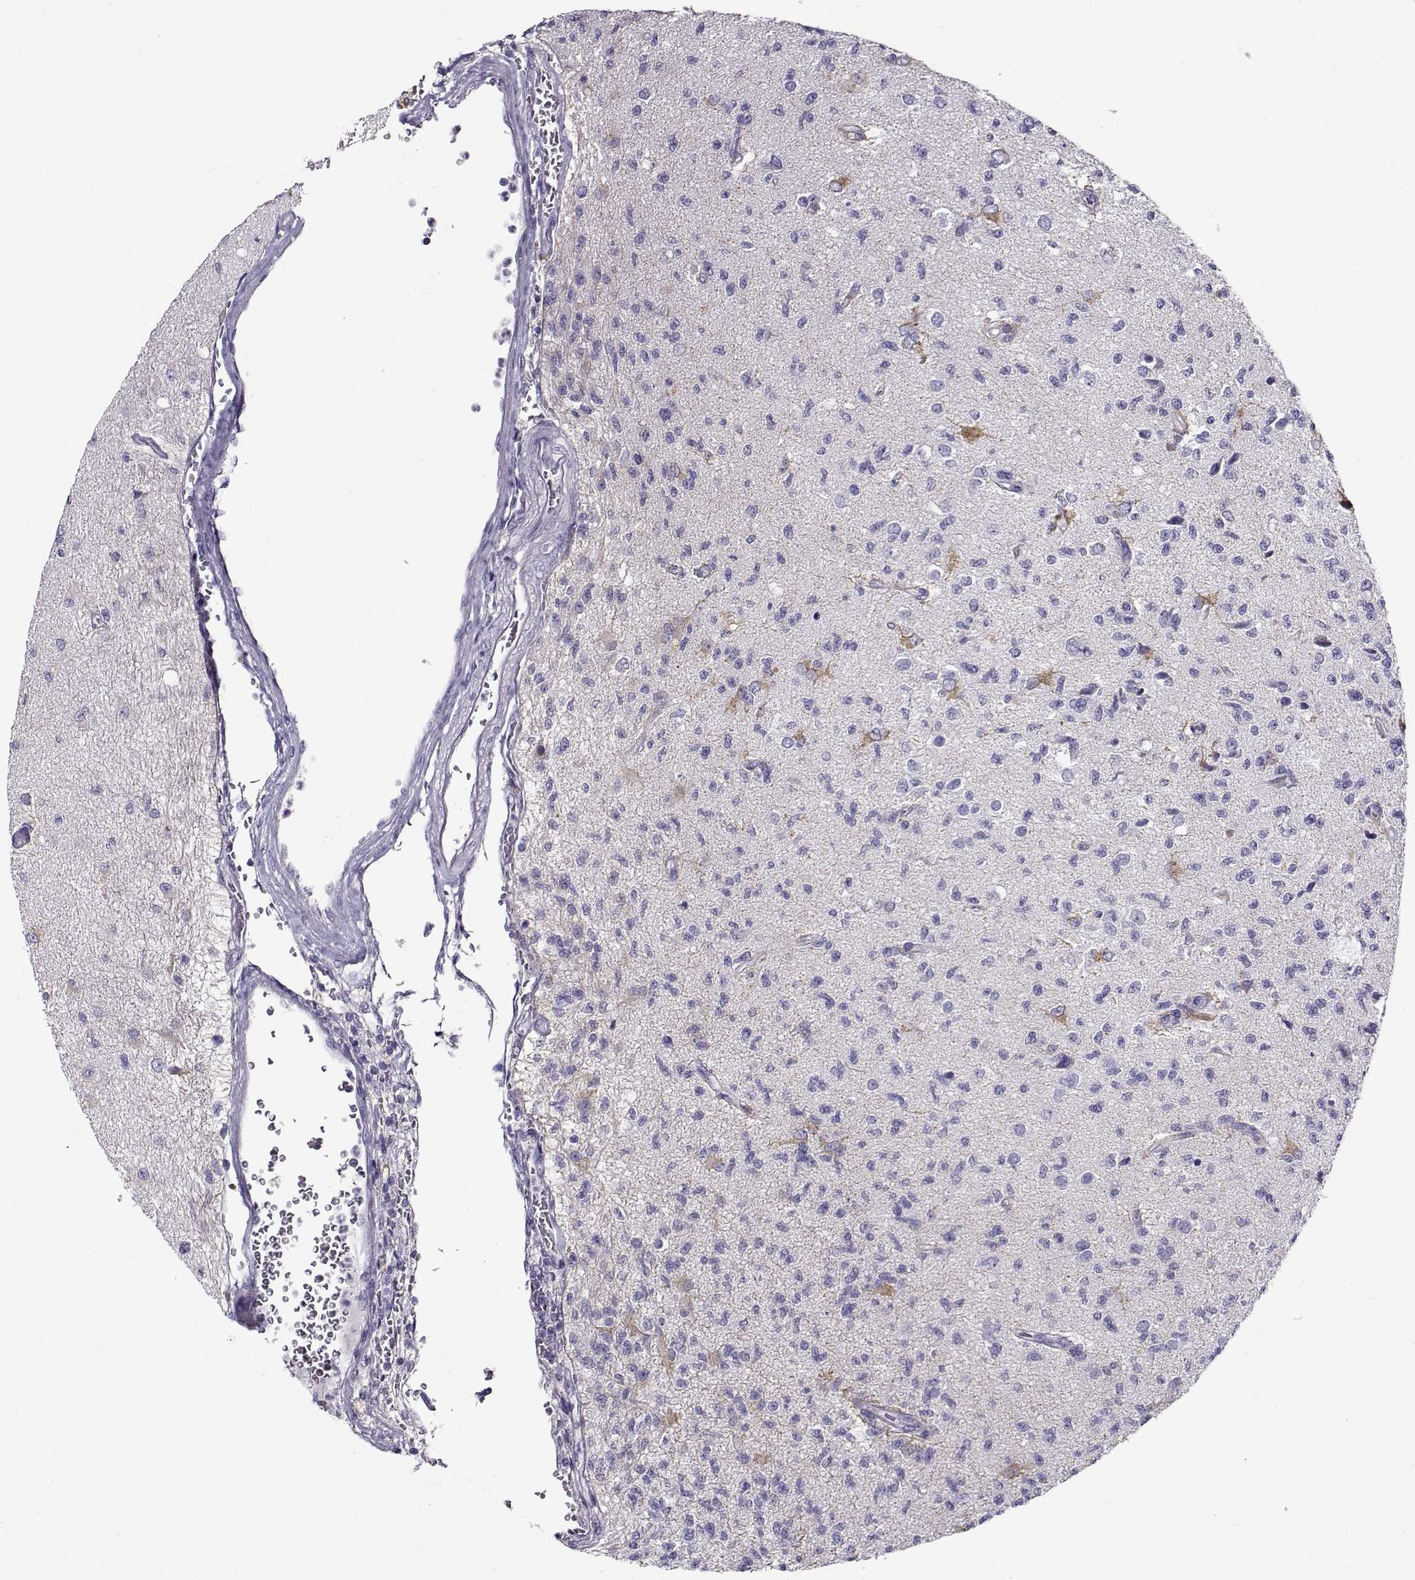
{"staining": {"intensity": "negative", "quantity": "none", "location": "none"}, "tissue": "glioma", "cell_type": "Tumor cells", "image_type": "cancer", "snomed": [{"axis": "morphology", "description": "Glioma, malignant, High grade"}, {"axis": "topography", "description": "Brain"}], "caption": "High power microscopy micrograph of an immunohistochemistry image of malignant glioma (high-grade), revealing no significant positivity in tumor cells.", "gene": "FEZF1", "patient": {"sex": "male", "age": 56}}